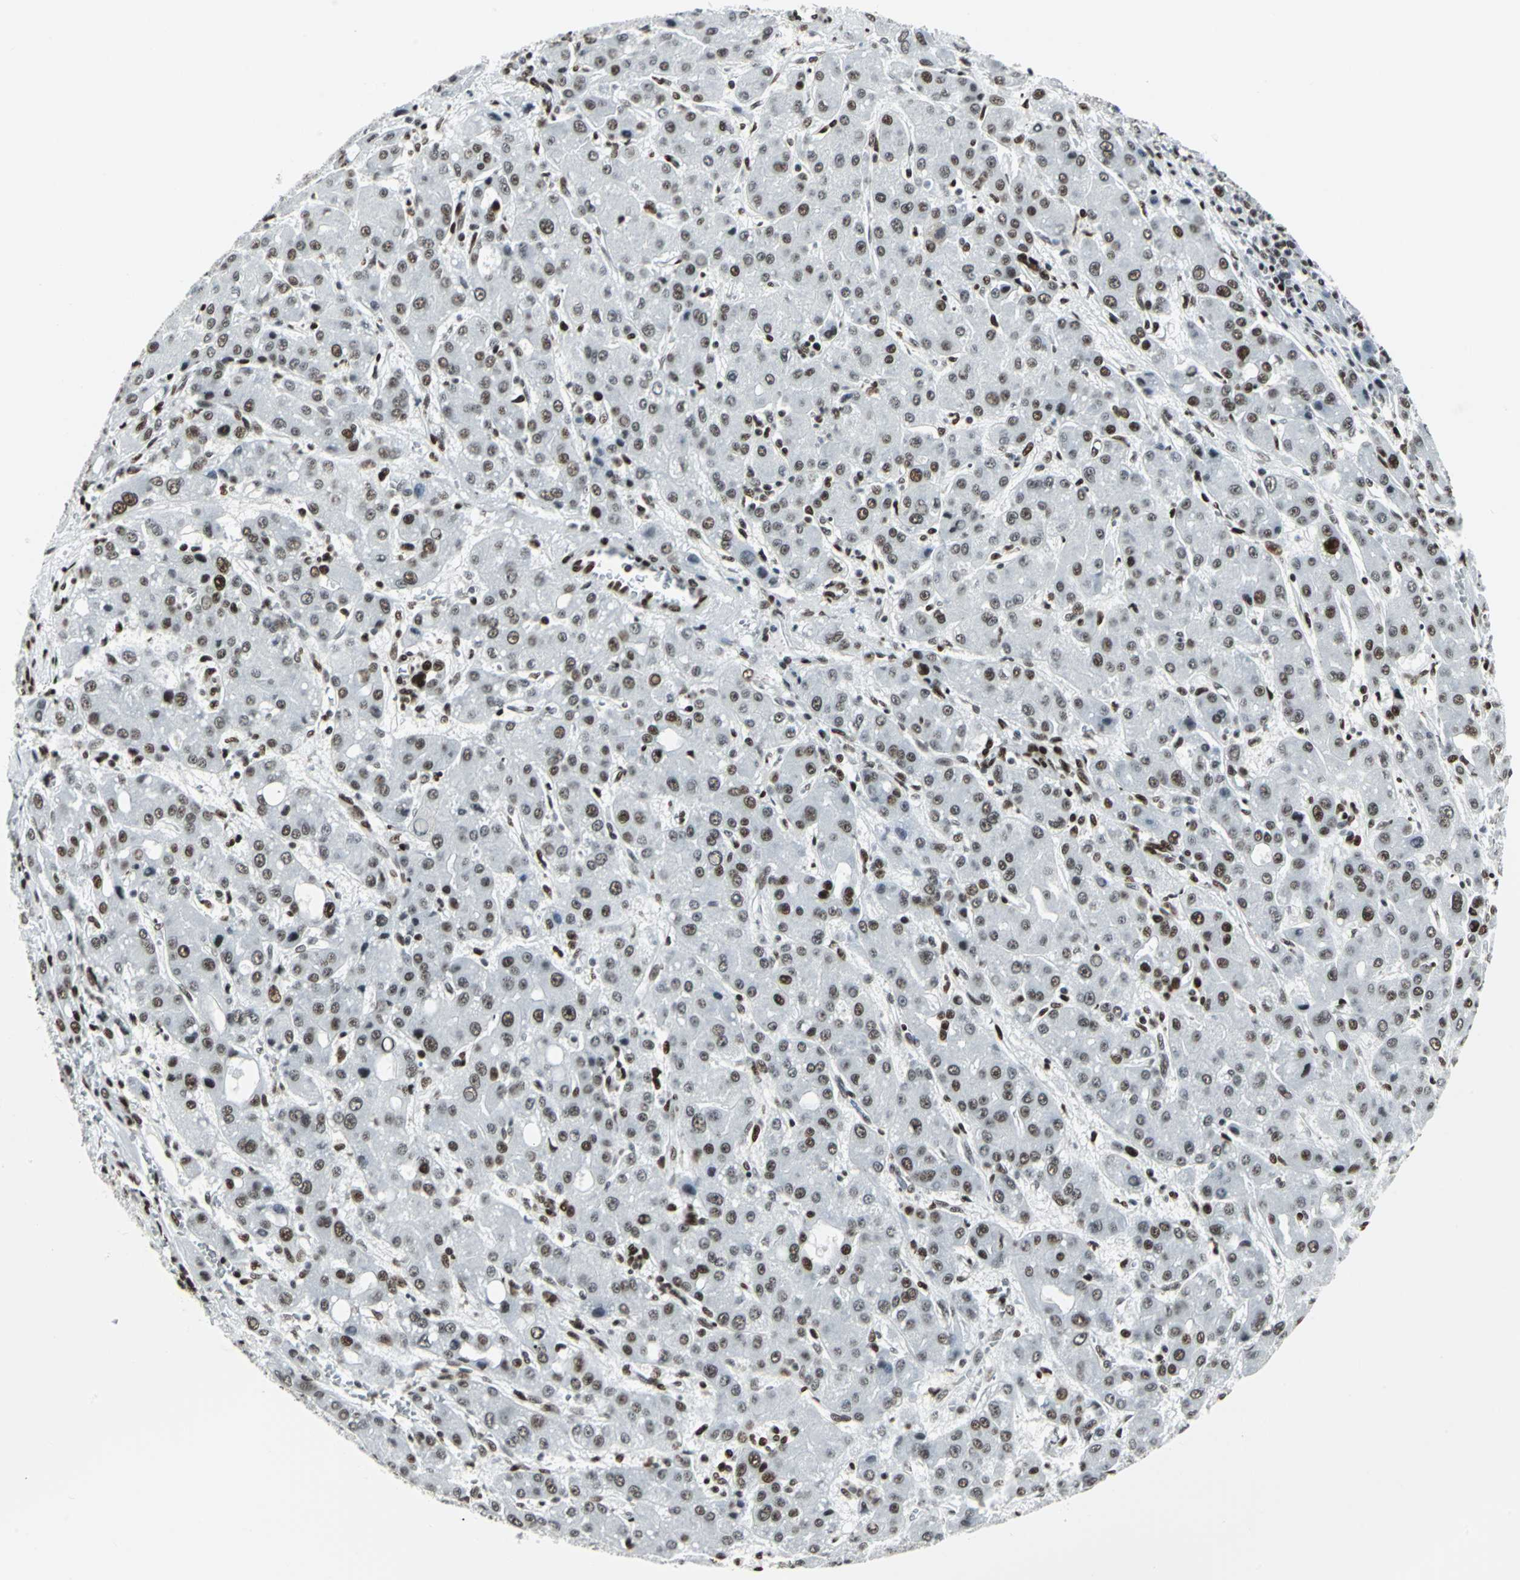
{"staining": {"intensity": "strong", "quantity": ">75%", "location": "nuclear"}, "tissue": "liver cancer", "cell_type": "Tumor cells", "image_type": "cancer", "snomed": [{"axis": "morphology", "description": "Carcinoma, Hepatocellular, NOS"}, {"axis": "topography", "description": "Liver"}], "caption": "A histopathology image of human liver cancer stained for a protein shows strong nuclear brown staining in tumor cells.", "gene": "HDAC2", "patient": {"sex": "male", "age": 55}}